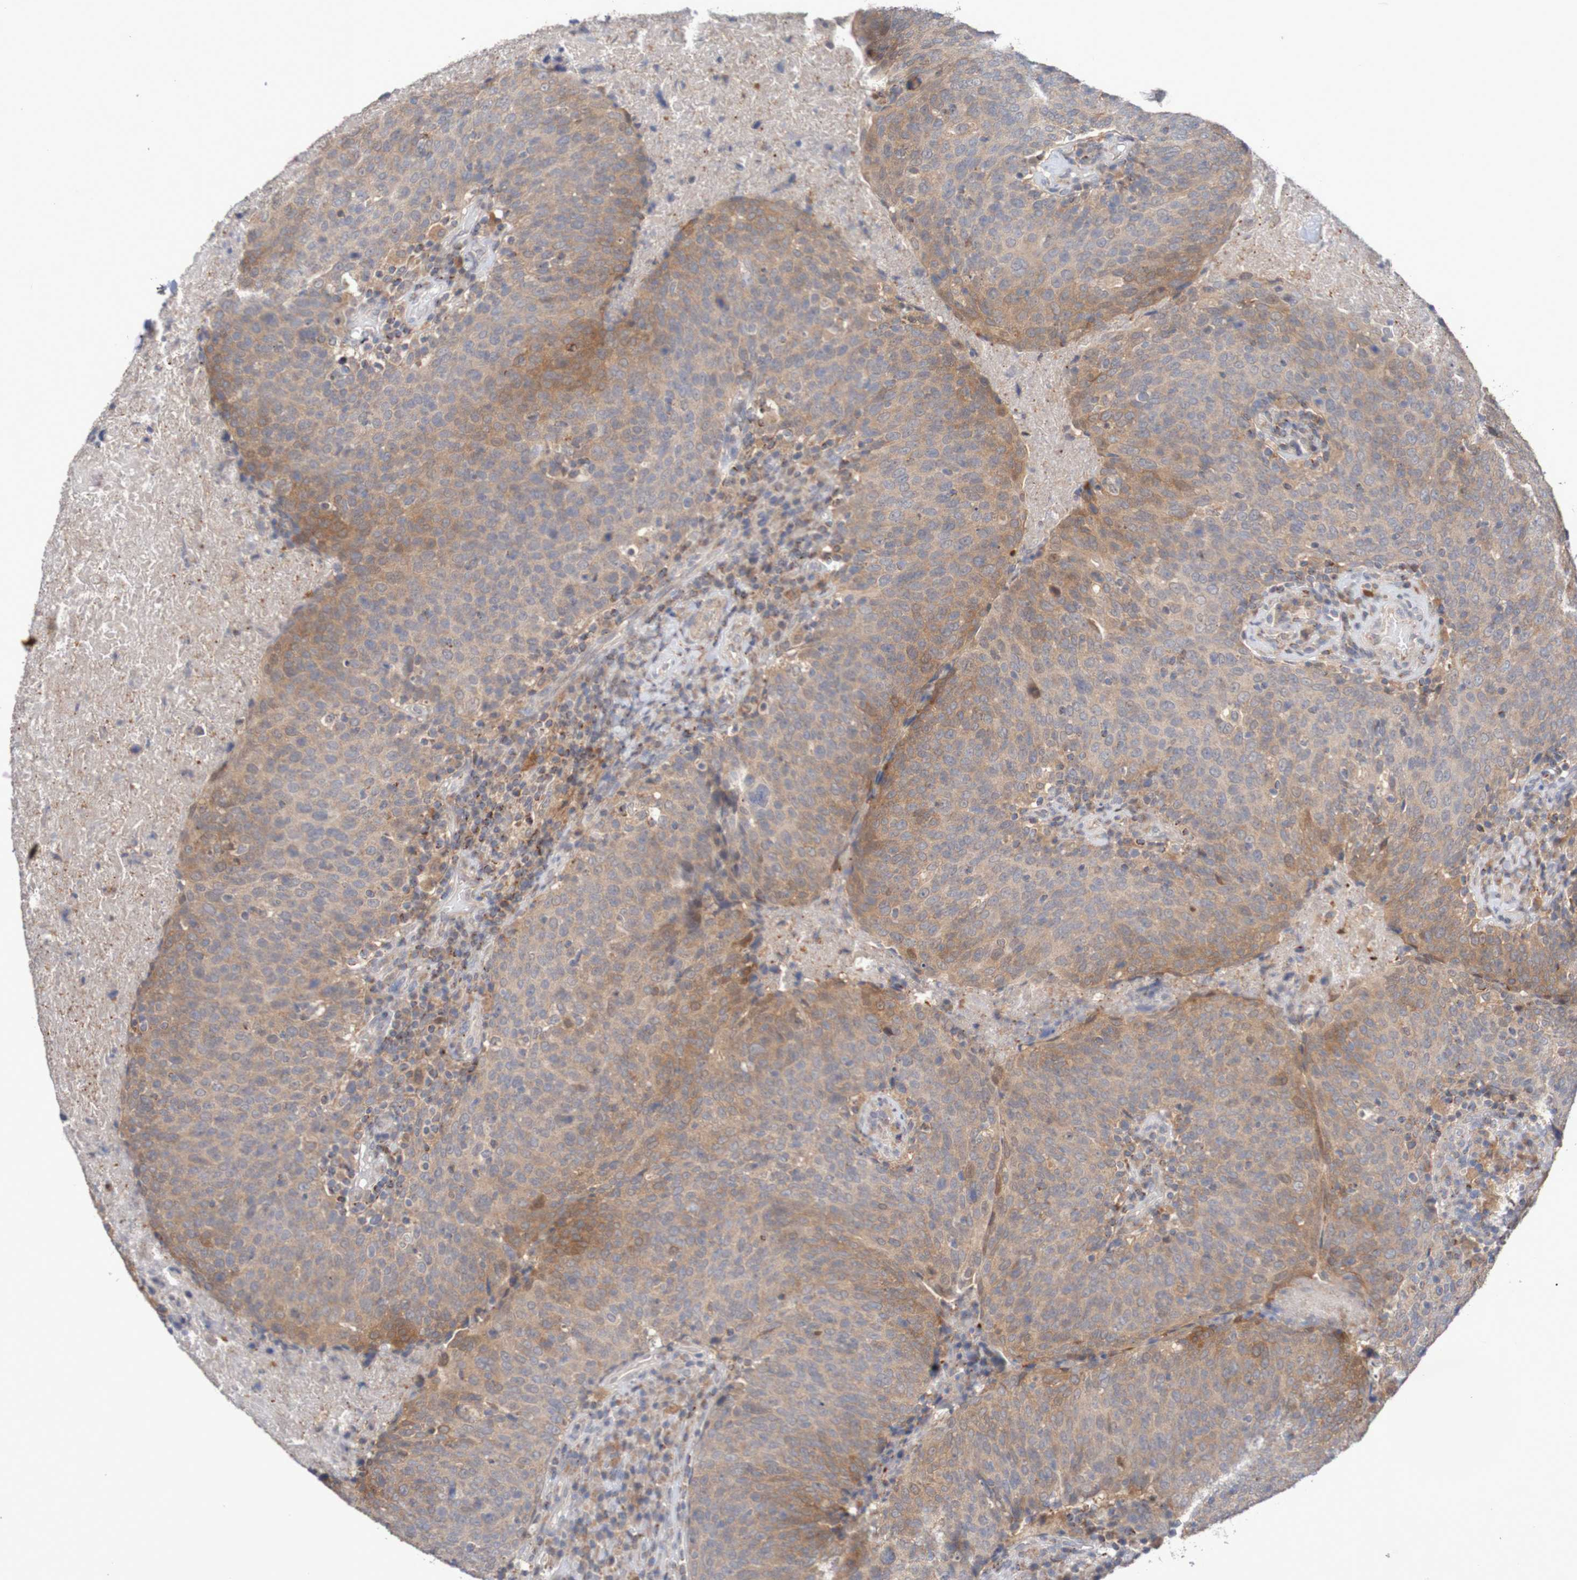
{"staining": {"intensity": "moderate", "quantity": ">75%", "location": "cytoplasmic/membranous"}, "tissue": "head and neck cancer", "cell_type": "Tumor cells", "image_type": "cancer", "snomed": [{"axis": "morphology", "description": "Squamous cell carcinoma, NOS"}, {"axis": "morphology", "description": "Squamous cell carcinoma, metastatic, NOS"}, {"axis": "topography", "description": "Lymph node"}, {"axis": "topography", "description": "Head-Neck"}], "caption": "Approximately >75% of tumor cells in head and neck cancer display moderate cytoplasmic/membranous protein expression as visualized by brown immunohistochemical staining.", "gene": "C3orf18", "patient": {"sex": "male", "age": 62}}